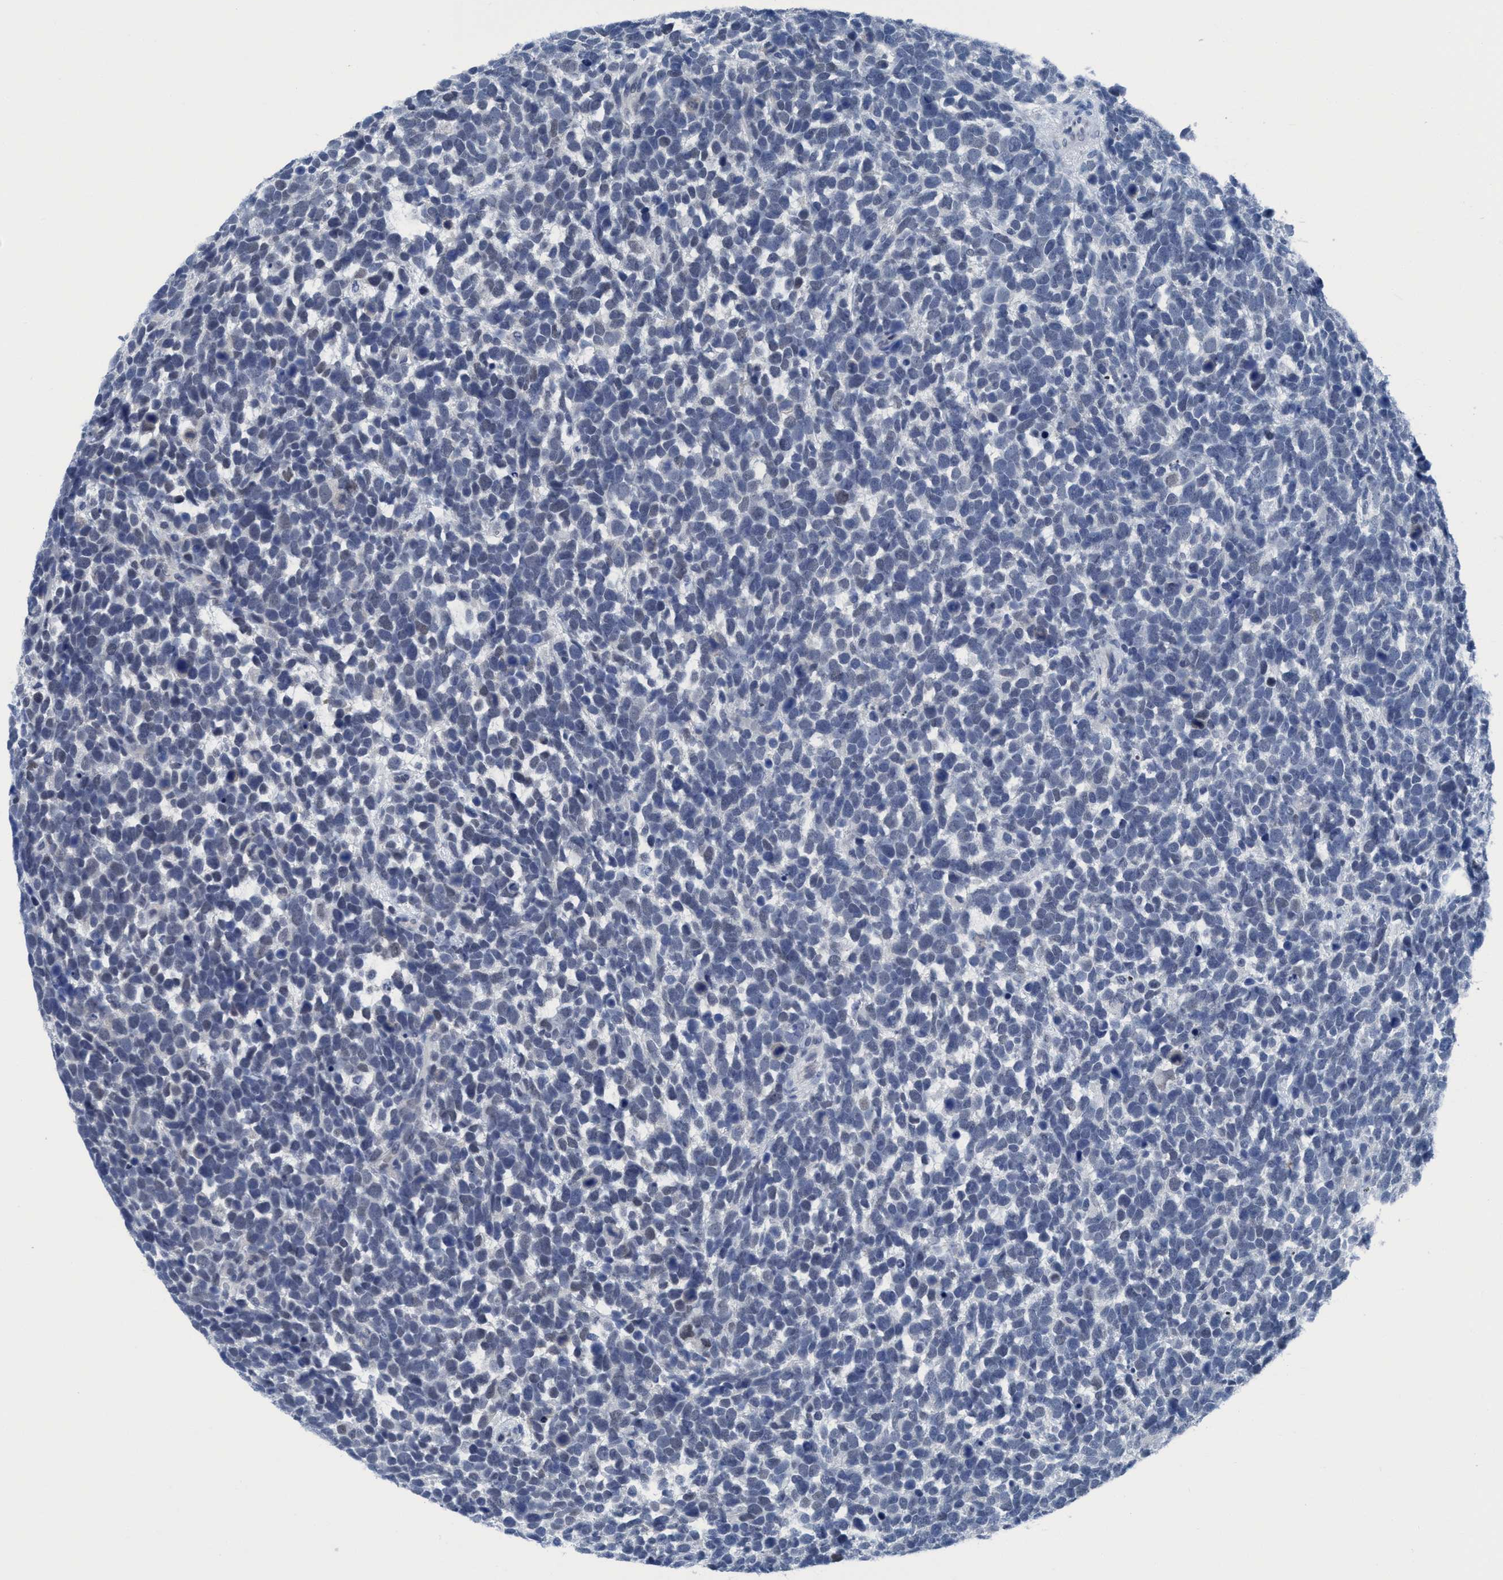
{"staining": {"intensity": "negative", "quantity": "none", "location": "none"}, "tissue": "urothelial cancer", "cell_type": "Tumor cells", "image_type": "cancer", "snomed": [{"axis": "morphology", "description": "Urothelial carcinoma, High grade"}, {"axis": "topography", "description": "Urinary bladder"}], "caption": "High power microscopy micrograph of an immunohistochemistry micrograph of urothelial cancer, revealing no significant staining in tumor cells. (Brightfield microscopy of DAB (3,3'-diaminobenzidine) IHC at high magnification).", "gene": "DNAI1", "patient": {"sex": "female", "age": 82}}